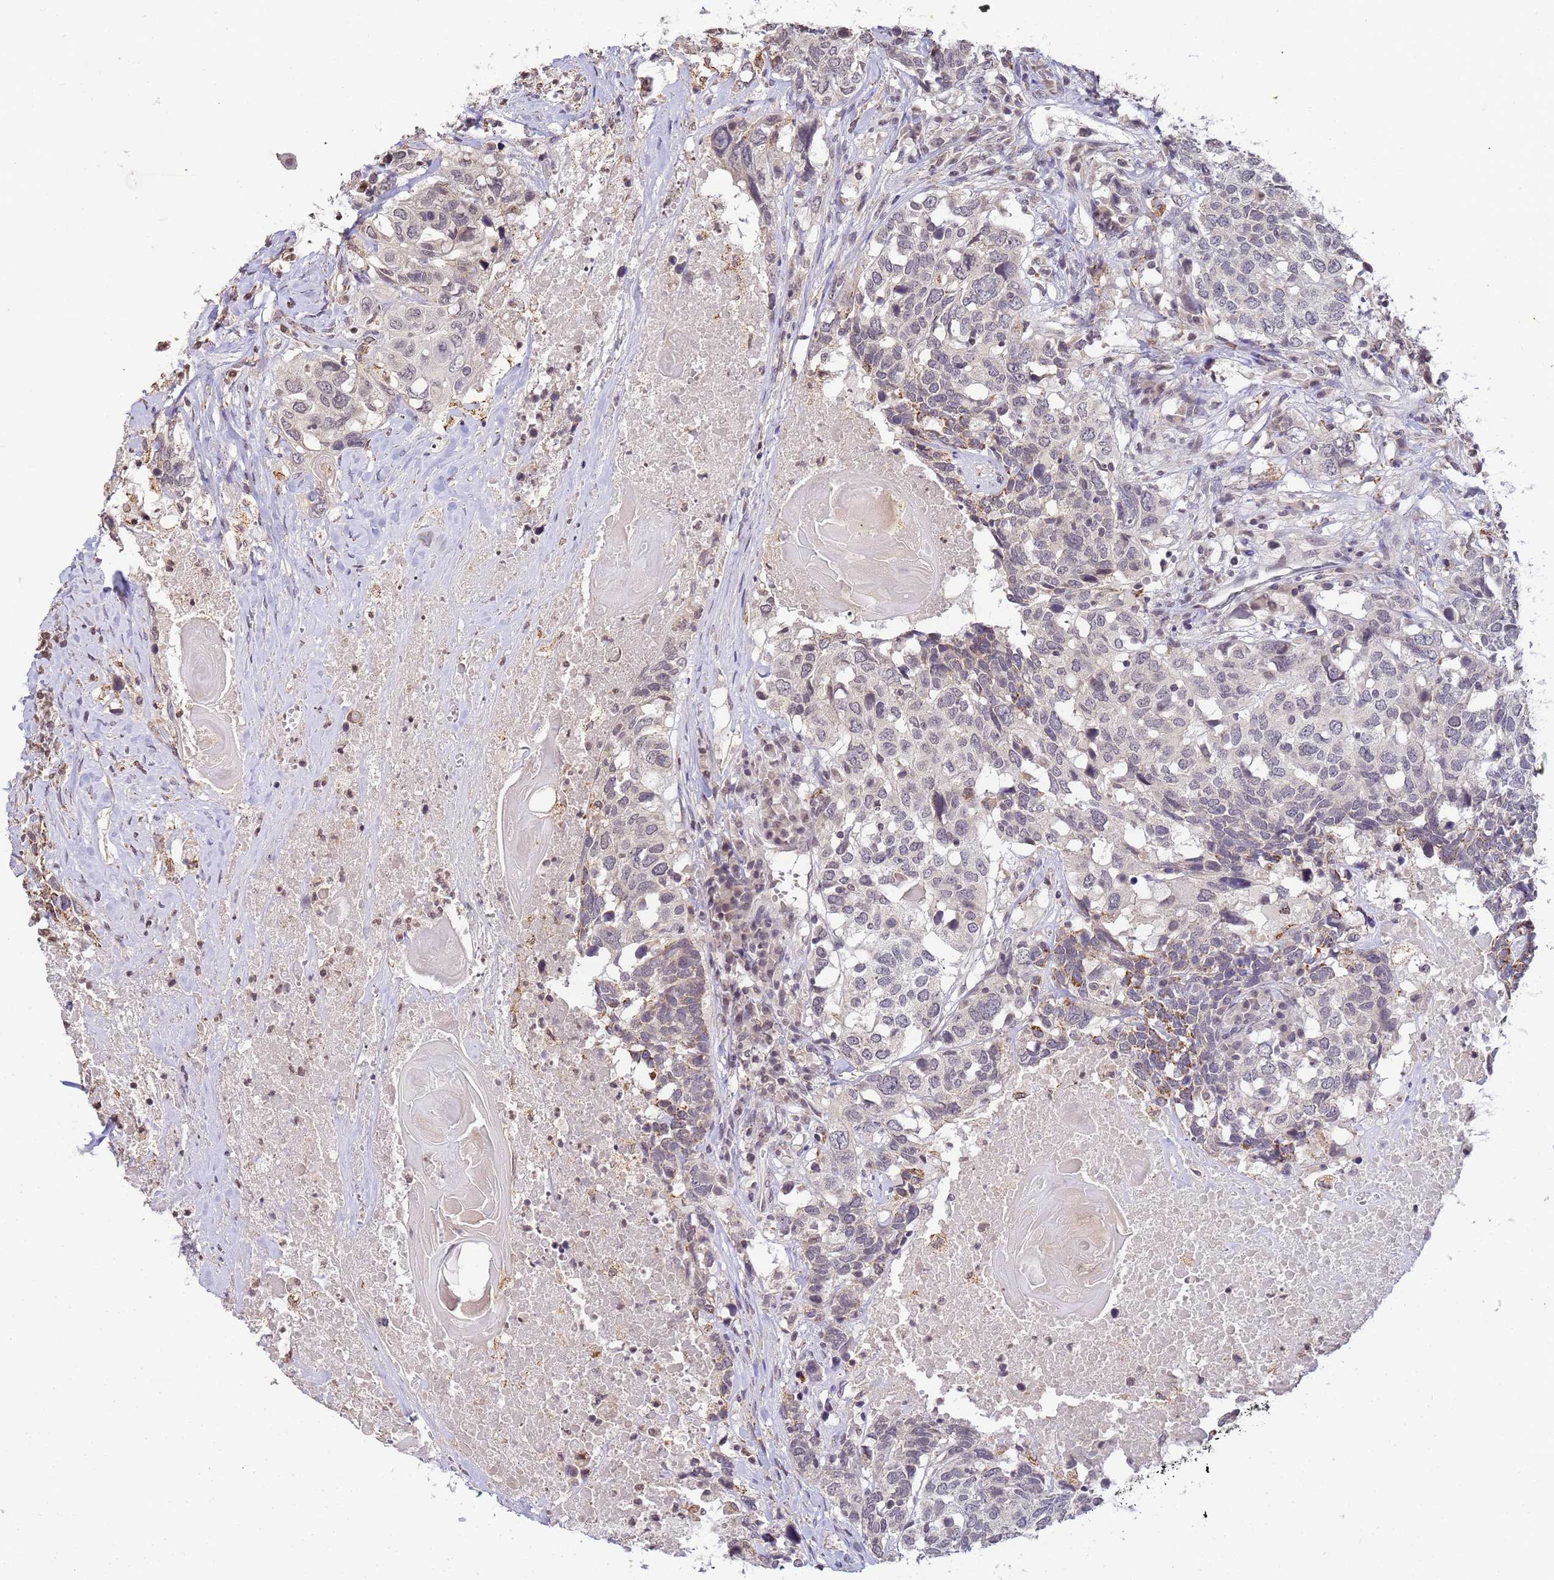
{"staining": {"intensity": "negative", "quantity": "none", "location": "none"}, "tissue": "head and neck cancer", "cell_type": "Tumor cells", "image_type": "cancer", "snomed": [{"axis": "morphology", "description": "Squamous cell carcinoma, NOS"}, {"axis": "topography", "description": "Head-Neck"}], "caption": "Image shows no protein positivity in tumor cells of head and neck cancer tissue.", "gene": "MYL7", "patient": {"sex": "male", "age": 66}}